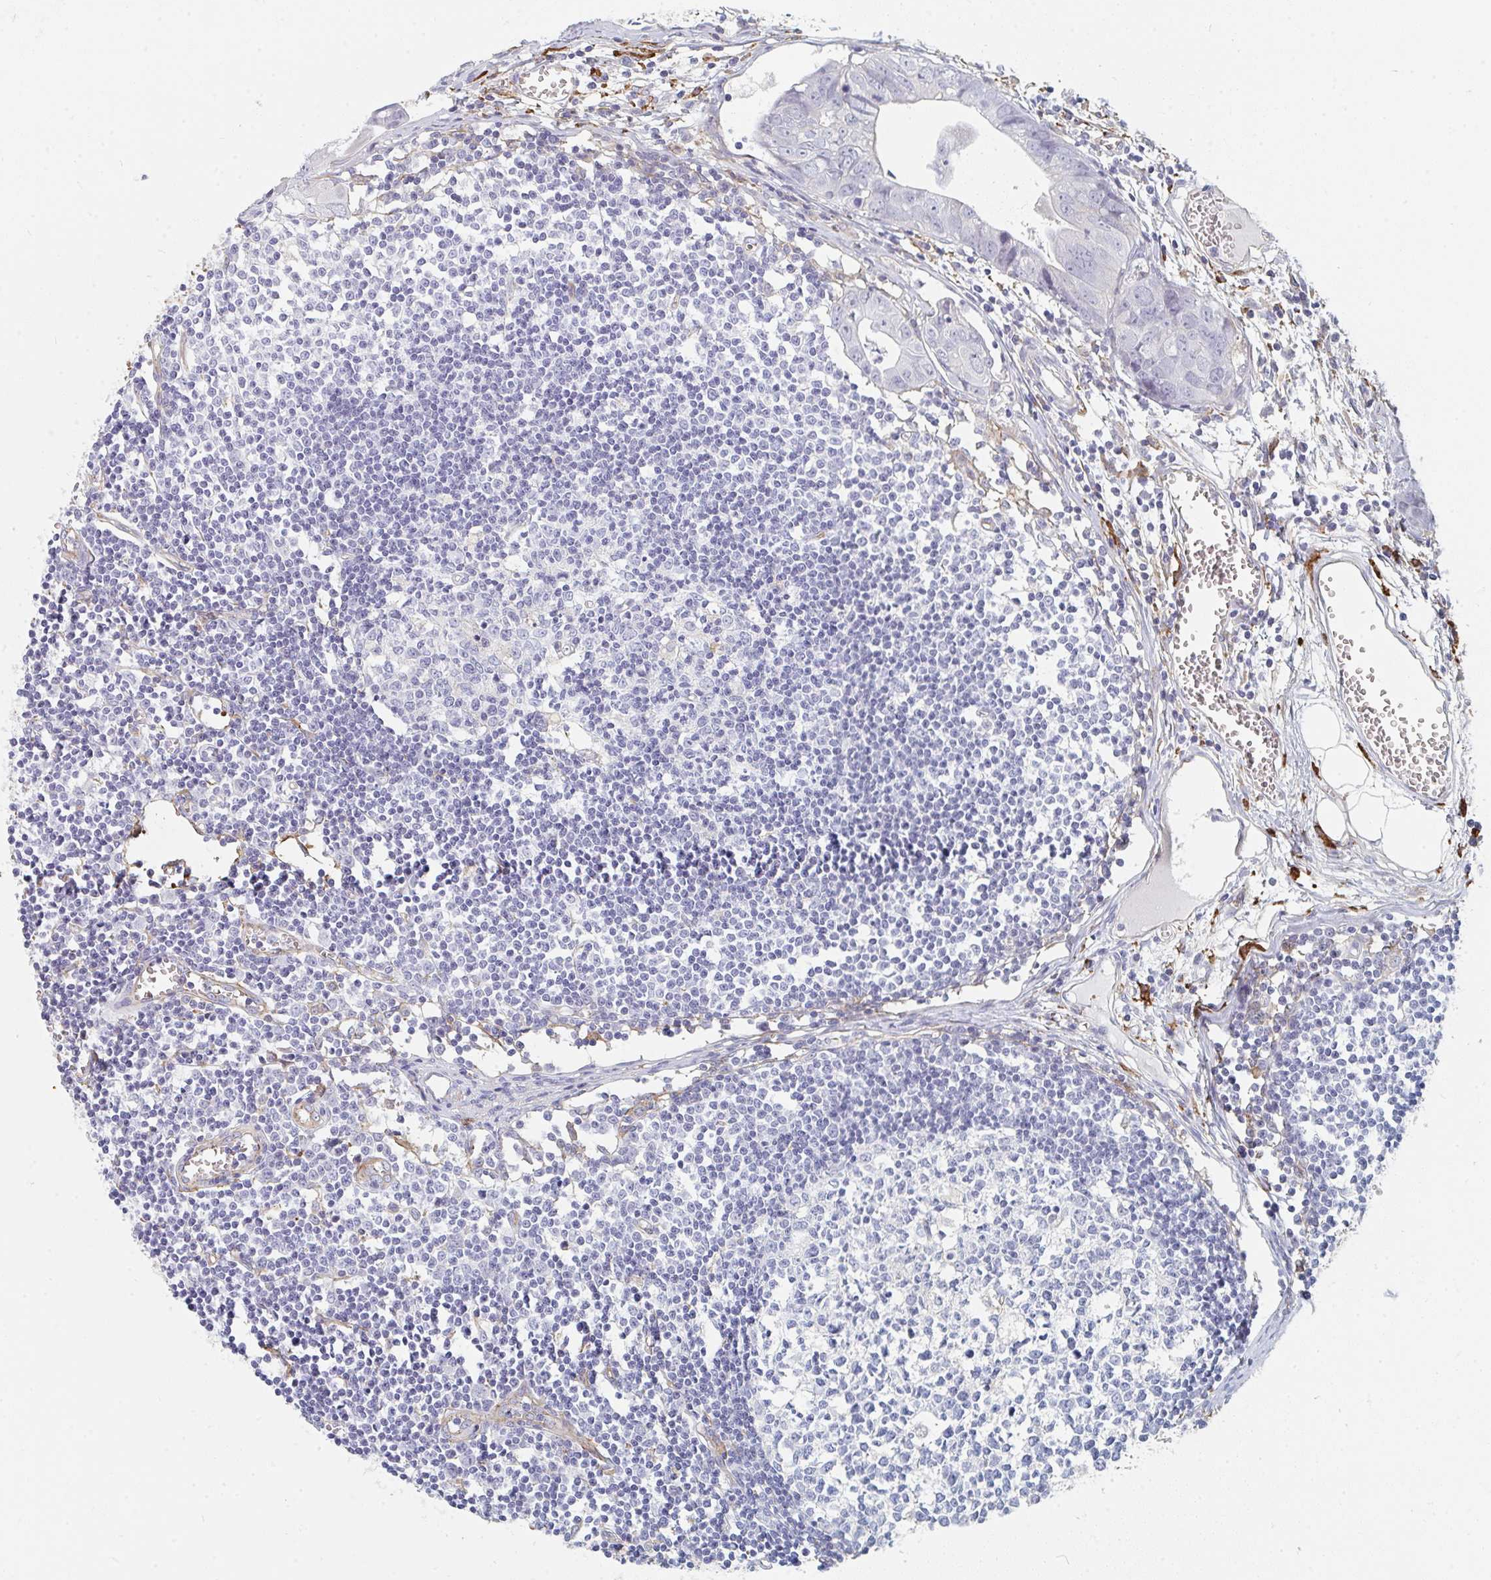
{"staining": {"intensity": "negative", "quantity": "none", "location": "none"}, "tissue": "lymph node", "cell_type": "Germinal center cells", "image_type": "normal", "snomed": [{"axis": "morphology", "description": "Normal tissue, NOS"}, {"axis": "topography", "description": "Lymph node"}], "caption": "The micrograph exhibits no significant positivity in germinal center cells of lymph node. The staining was performed using DAB (3,3'-diaminobenzidine) to visualize the protein expression in brown, while the nuclei were stained in blue with hematoxylin (Magnification: 20x).", "gene": "DAB2", "patient": {"sex": "female", "age": 11}}